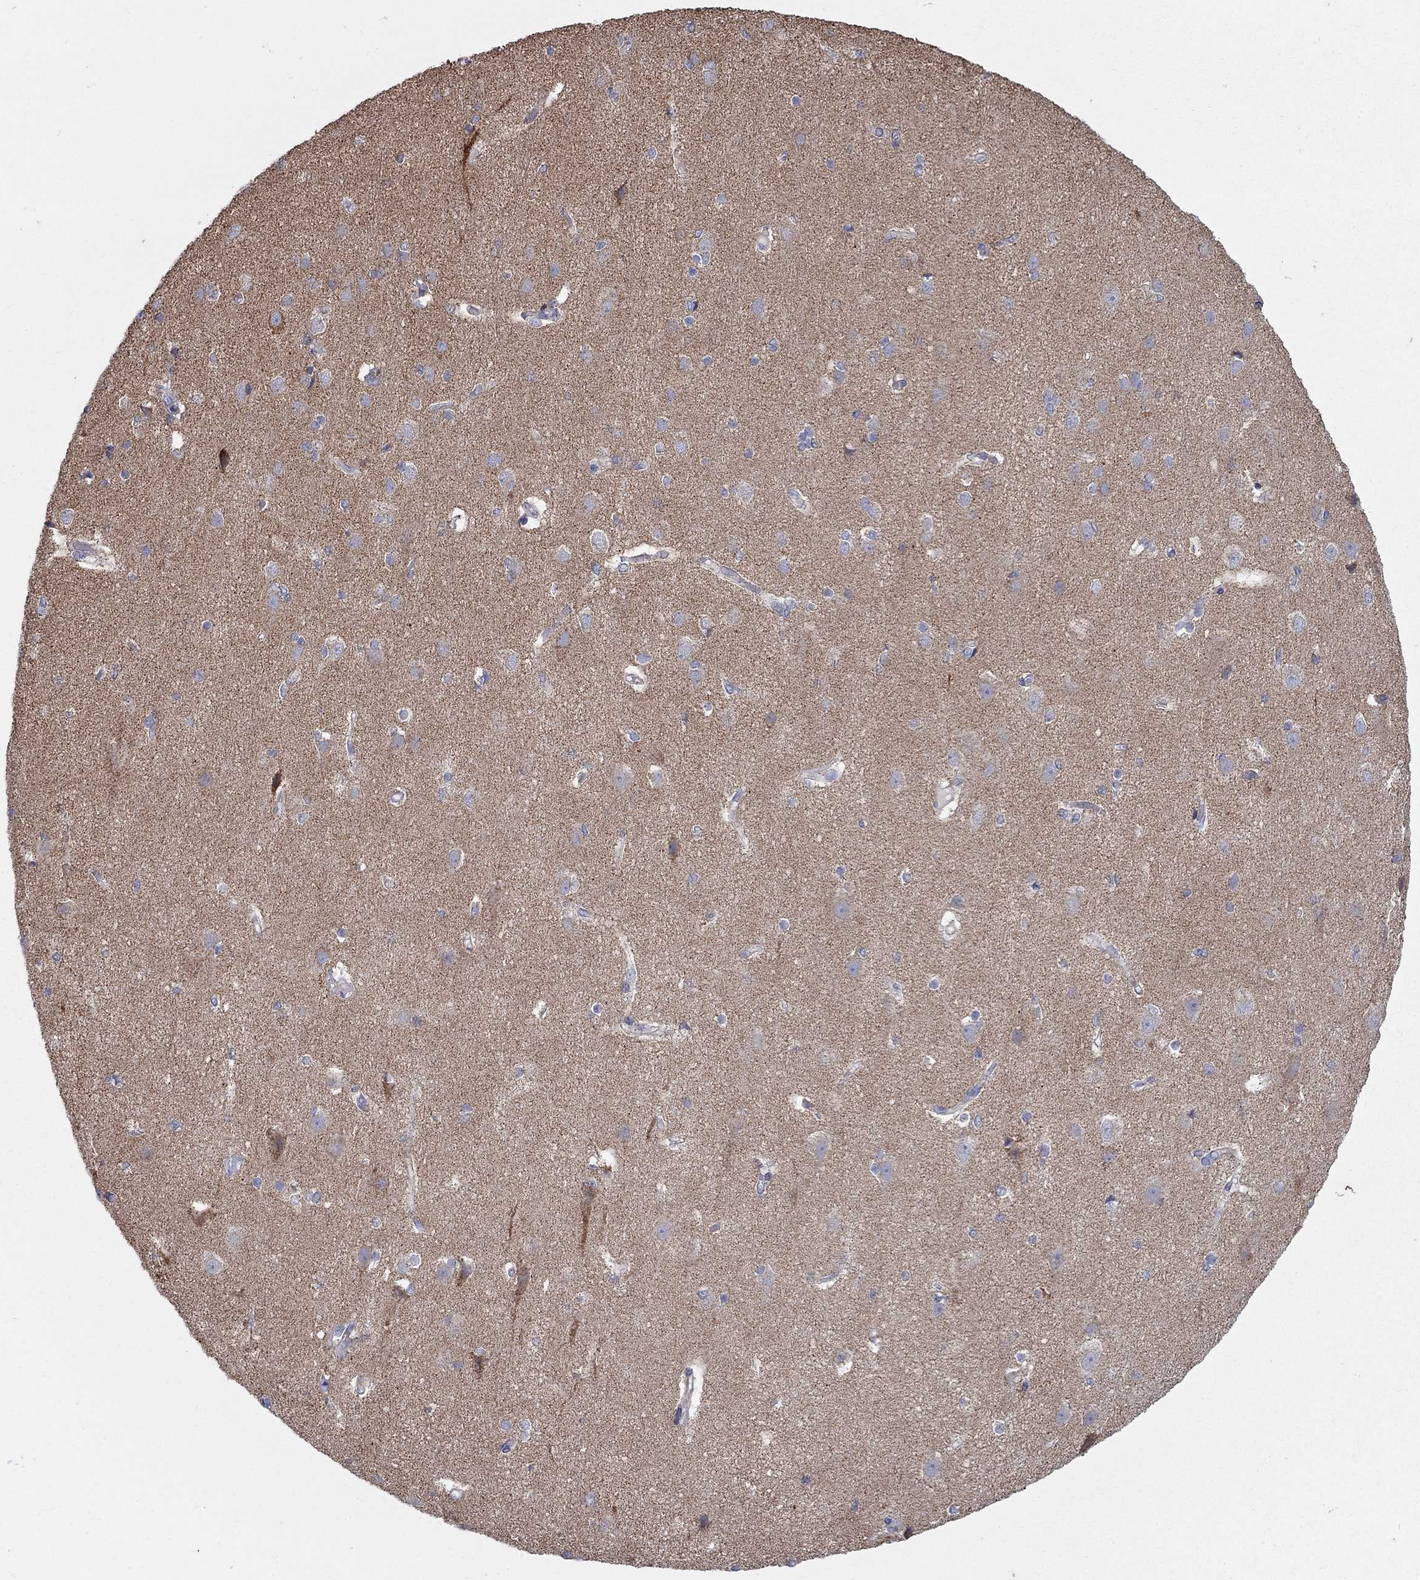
{"staining": {"intensity": "negative", "quantity": "none", "location": "none"}, "tissue": "cerebral cortex", "cell_type": "Endothelial cells", "image_type": "normal", "snomed": [{"axis": "morphology", "description": "Normal tissue, NOS"}, {"axis": "topography", "description": "Cerebral cortex"}], "caption": "Histopathology image shows no significant protein expression in endothelial cells of normal cerebral cortex. (IHC, brightfield microscopy, high magnification).", "gene": "KANSL1L", "patient": {"sex": "male", "age": 37}}